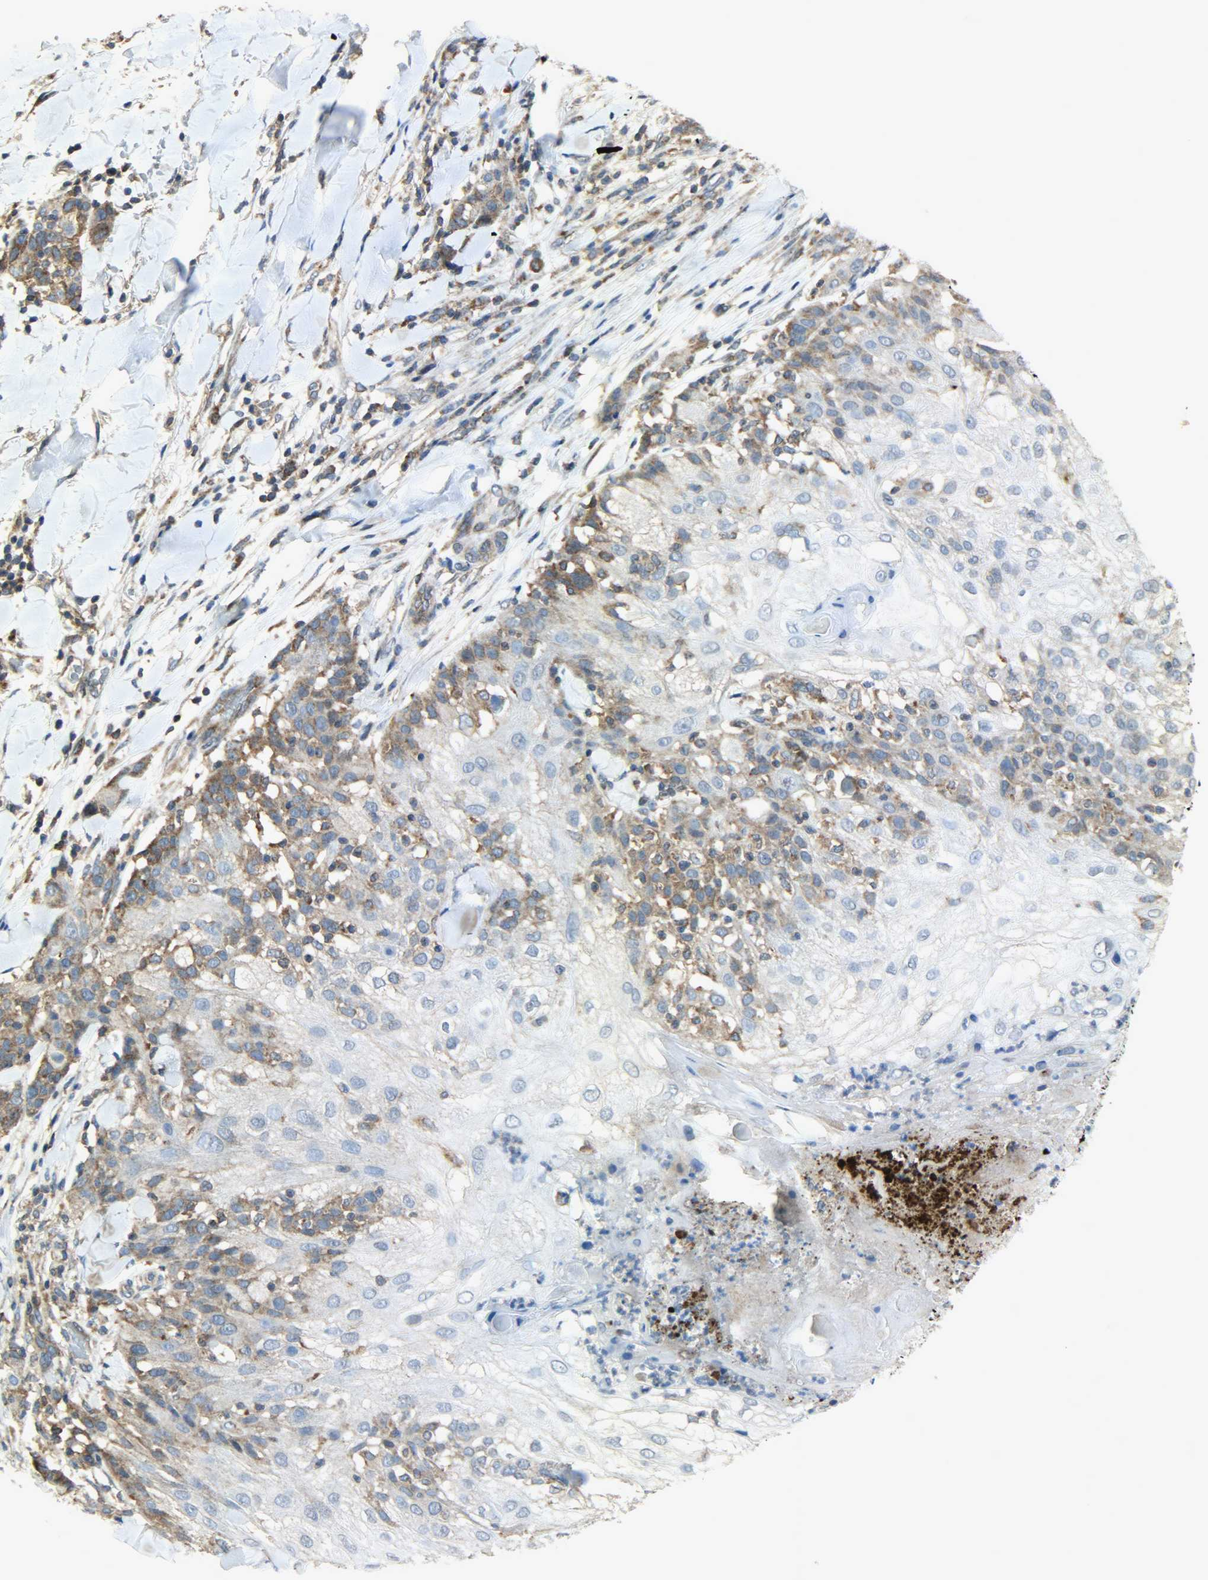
{"staining": {"intensity": "moderate", "quantity": "25%-75%", "location": "cytoplasmic/membranous"}, "tissue": "skin cancer", "cell_type": "Tumor cells", "image_type": "cancer", "snomed": [{"axis": "morphology", "description": "Normal tissue, NOS"}, {"axis": "morphology", "description": "Squamous cell carcinoma, NOS"}, {"axis": "topography", "description": "Skin"}], "caption": "Skin squamous cell carcinoma stained for a protein shows moderate cytoplasmic/membranous positivity in tumor cells. (DAB (3,3'-diaminobenzidine) IHC with brightfield microscopy, high magnification).", "gene": "GIT2", "patient": {"sex": "female", "age": 83}}